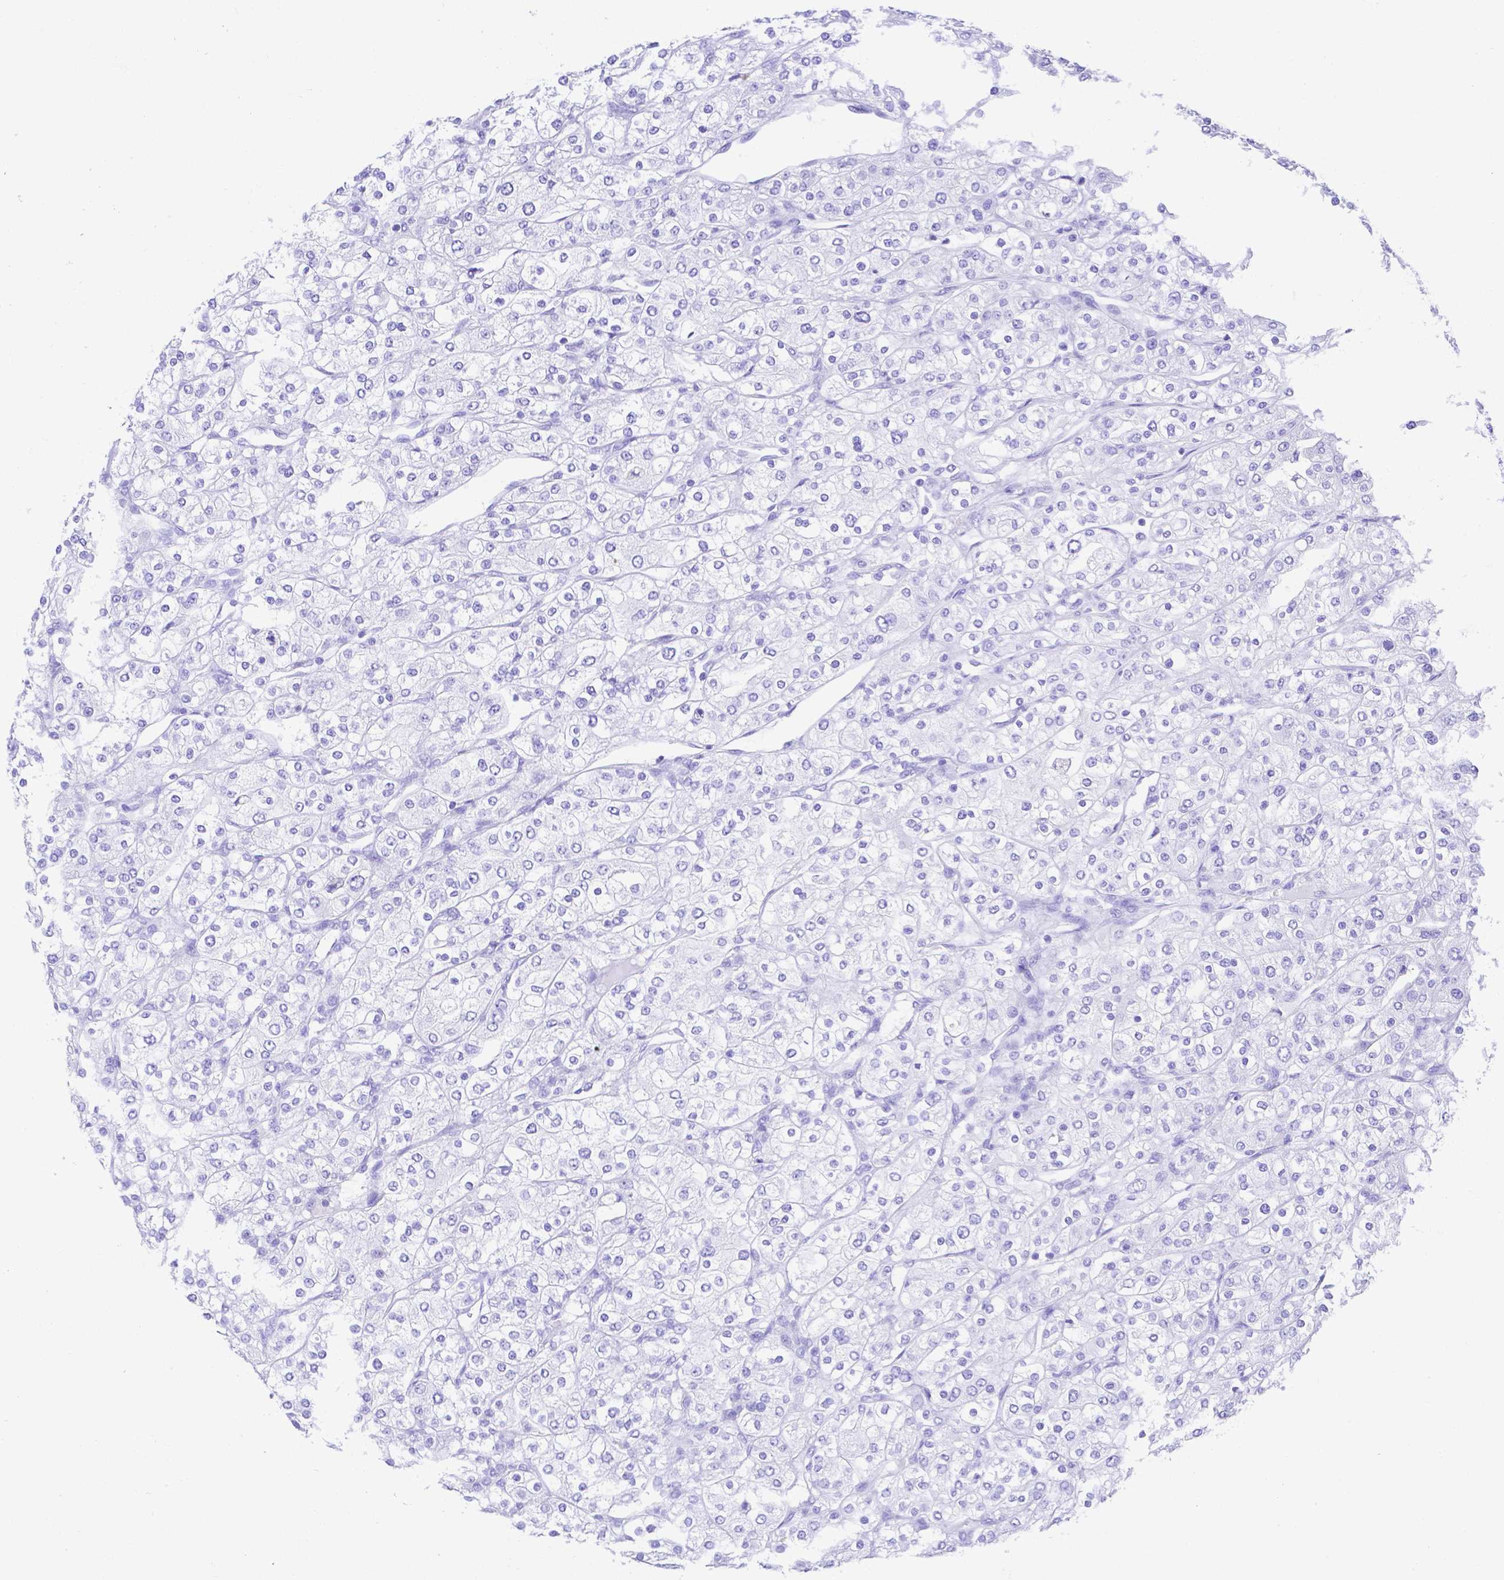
{"staining": {"intensity": "negative", "quantity": "none", "location": "none"}, "tissue": "renal cancer", "cell_type": "Tumor cells", "image_type": "cancer", "snomed": [{"axis": "morphology", "description": "Adenocarcinoma, NOS"}, {"axis": "topography", "description": "Kidney"}], "caption": "DAB immunohistochemical staining of renal cancer (adenocarcinoma) shows no significant expression in tumor cells. The staining was performed using DAB to visualize the protein expression in brown, while the nuclei were stained in blue with hematoxylin (Magnification: 20x).", "gene": "SMR3A", "patient": {"sex": "male", "age": 80}}